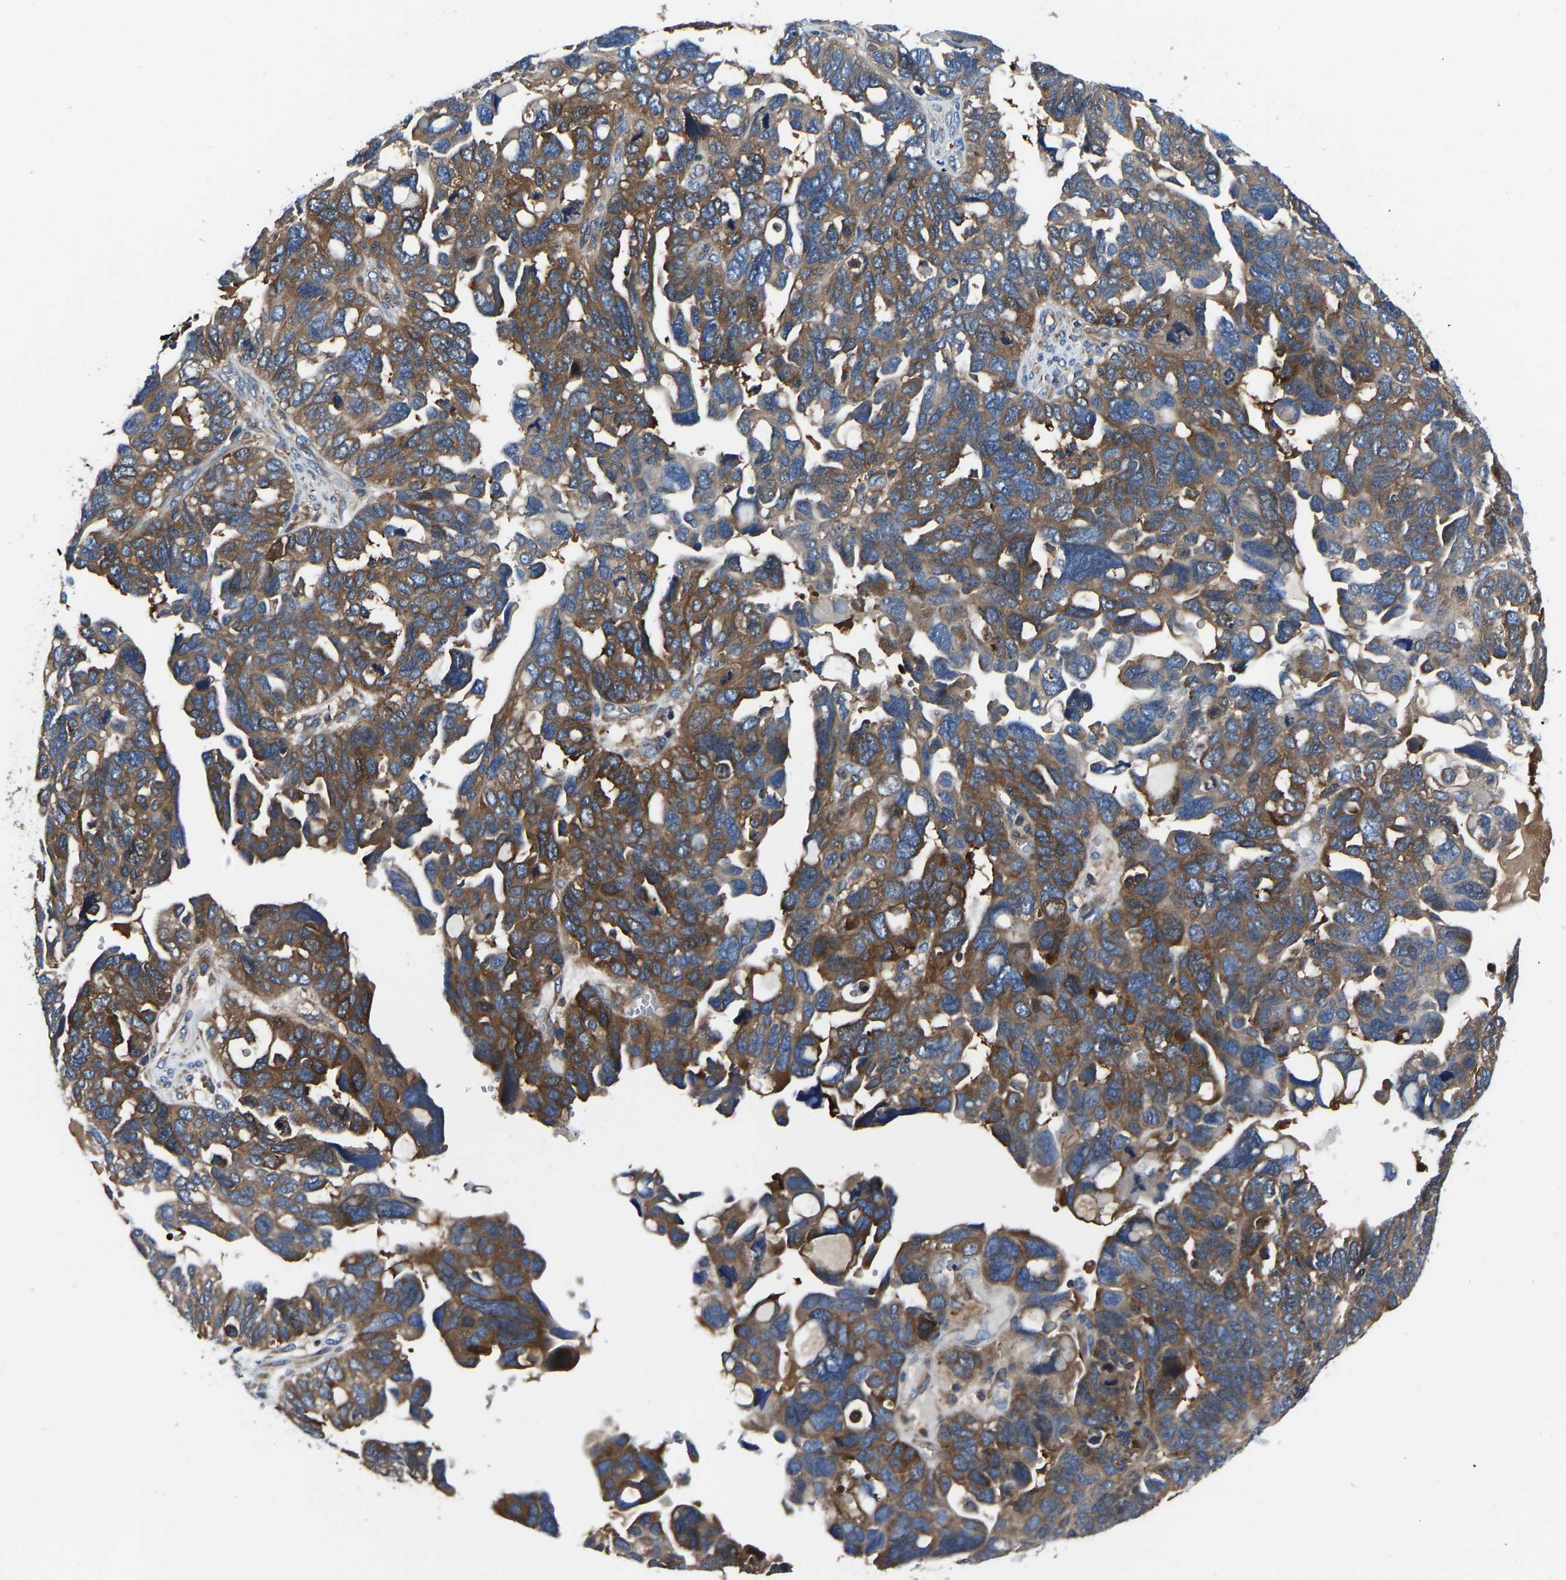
{"staining": {"intensity": "moderate", "quantity": ">75%", "location": "cytoplasmic/membranous"}, "tissue": "ovarian cancer", "cell_type": "Tumor cells", "image_type": "cancer", "snomed": [{"axis": "morphology", "description": "Cystadenocarcinoma, serous, NOS"}, {"axis": "topography", "description": "Ovary"}], "caption": "A high-resolution histopathology image shows immunohistochemistry (IHC) staining of serous cystadenocarcinoma (ovarian), which demonstrates moderate cytoplasmic/membranous positivity in about >75% of tumor cells. Immunohistochemistry (ihc) stains the protein of interest in brown and the nuclei are stained blue.", "gene": "PRKAR1A", "patient": {"sex": "female", "age": 79}}